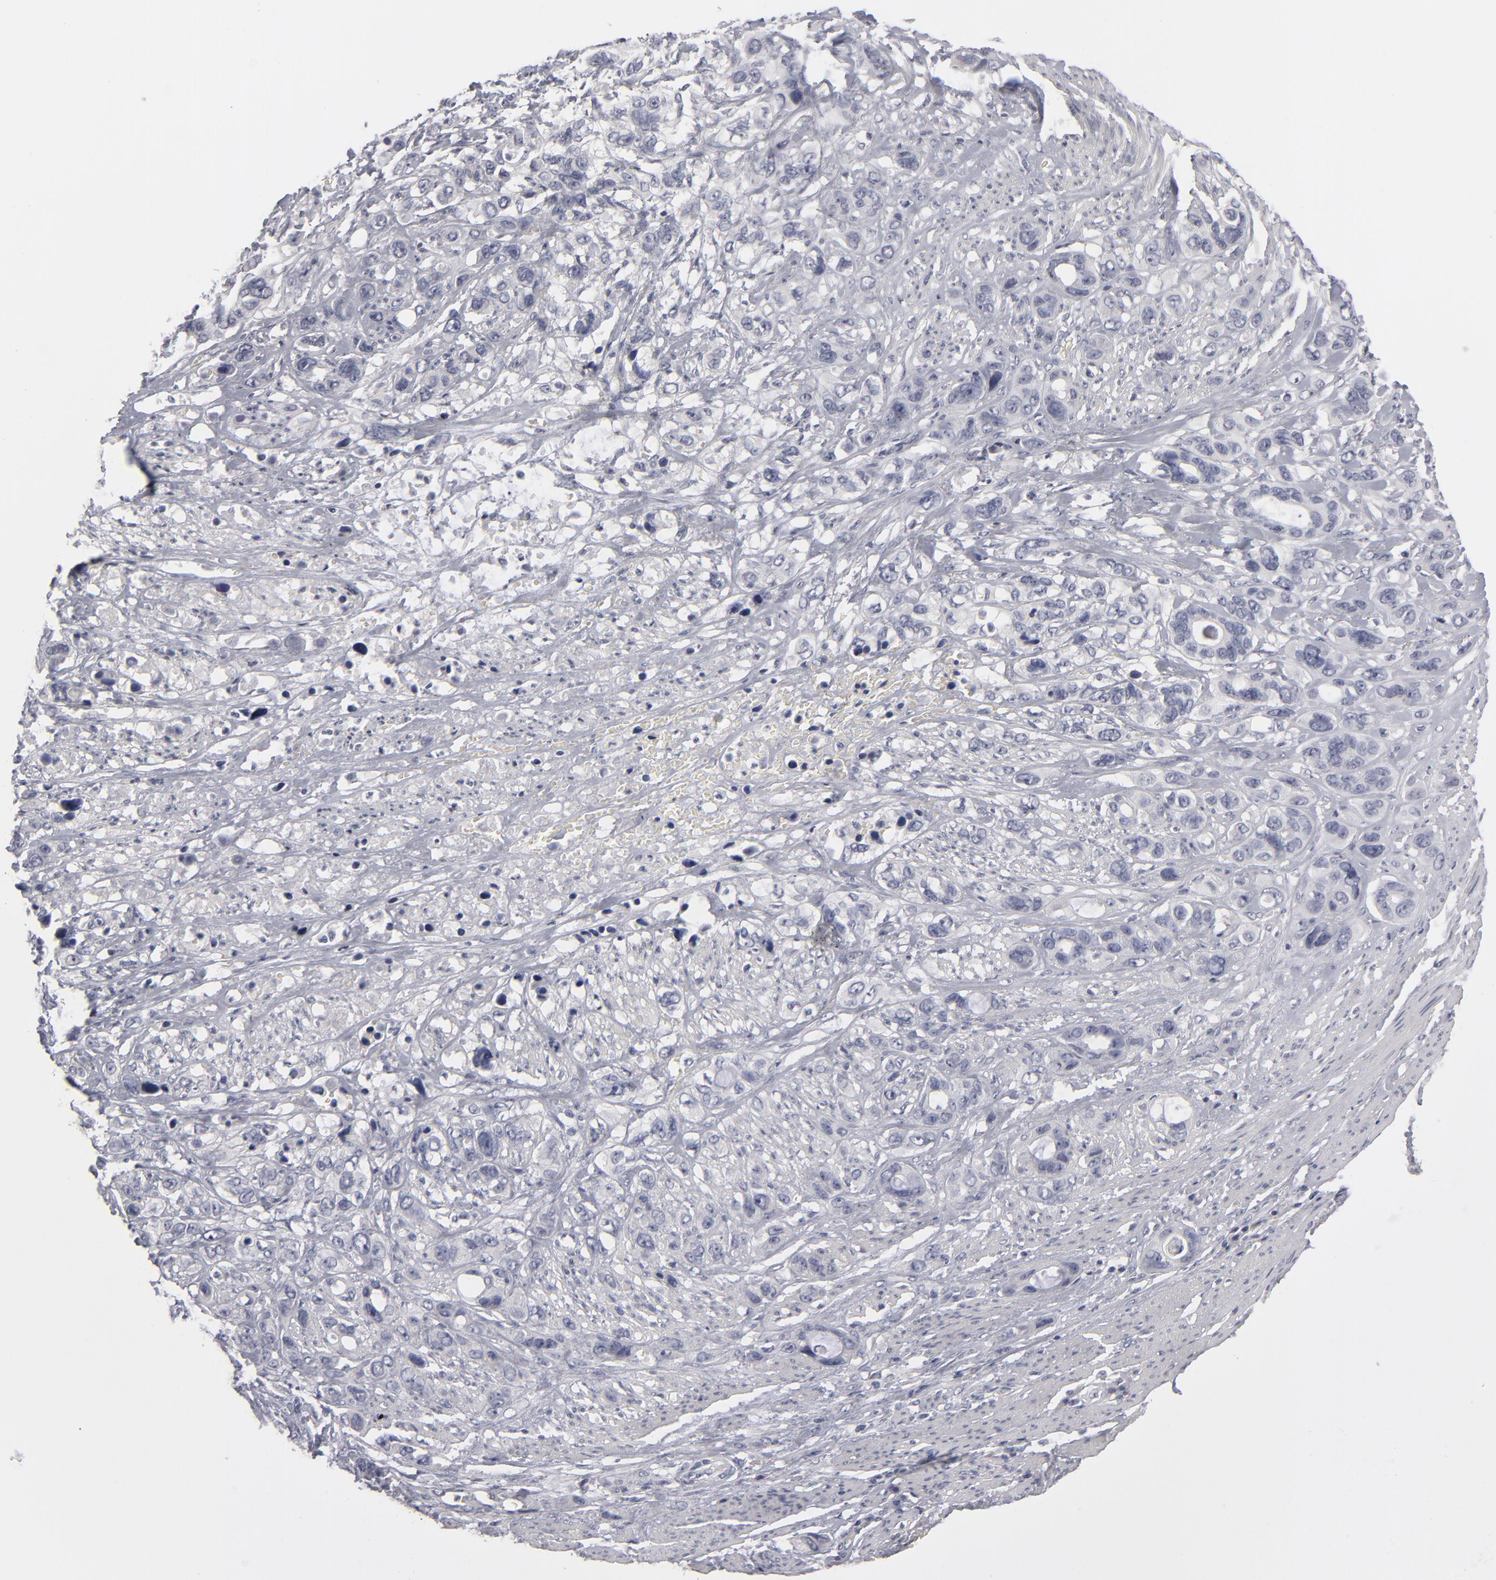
{"staining": {"intensity": "negative", "quantity": "none", "location": "none"}, "tissue": "stomach cancer", "cell_type": "Tumor cells", "image_type": "cancer", "snomed": [{"axis": "morphology", "description": "Adenocarcinoma, NOS"}, {"axis": "topography", "description": "Stomach, upper"}], "caption": "Immunohistochemical staining of stomach adenocarcinoma demonstrates no significant staining in tumor cells. (Stains: DAB (3,3'-diaminobenzidine) IHC with hematoxylin counter stain, Microscopy: brightfield microscopy at high magnification).", "gene": "KIAA1210", "patient": {"sex": "male", "age": 47}}